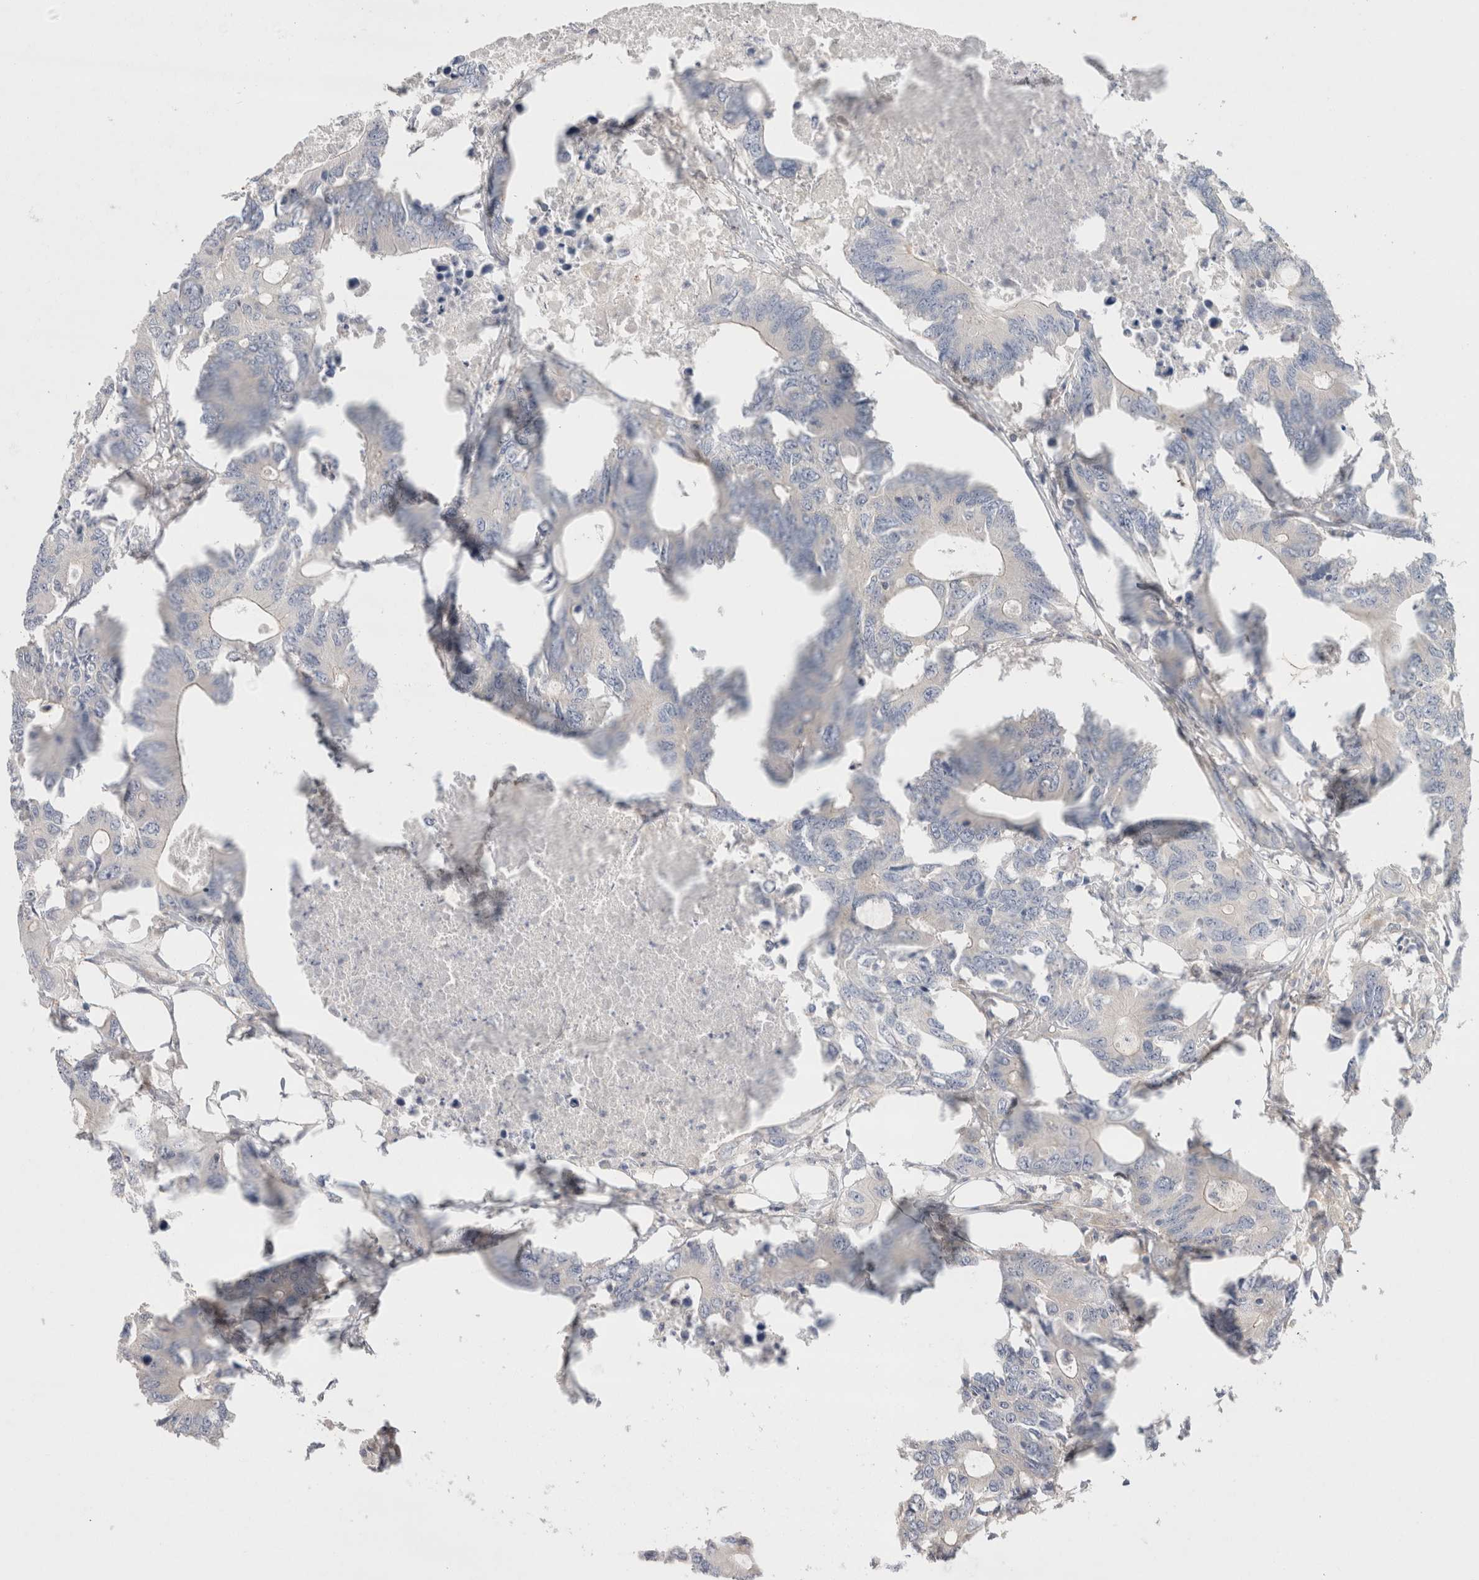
{"staining": {"intensity": "negative", "quantity": "none", "location": "none"}, "tissue": "colorectal cancer", "cell_type": "Tumor cells", "image_type": "cancer", "snomed": [{"axis": "morphology", "description": "Adenocarcinoma, NOS"}, {"axis": "topography", "description": "Colon"}], "caption": "A high-resolution micrograph shows IHC staining of adenocarcinoma (colorectal), which exhibits no significant staining in tumor cells. Nuclei are stained in blue.", "gene": "BICD2", "patient": {"sex": "male", "age": 71}}